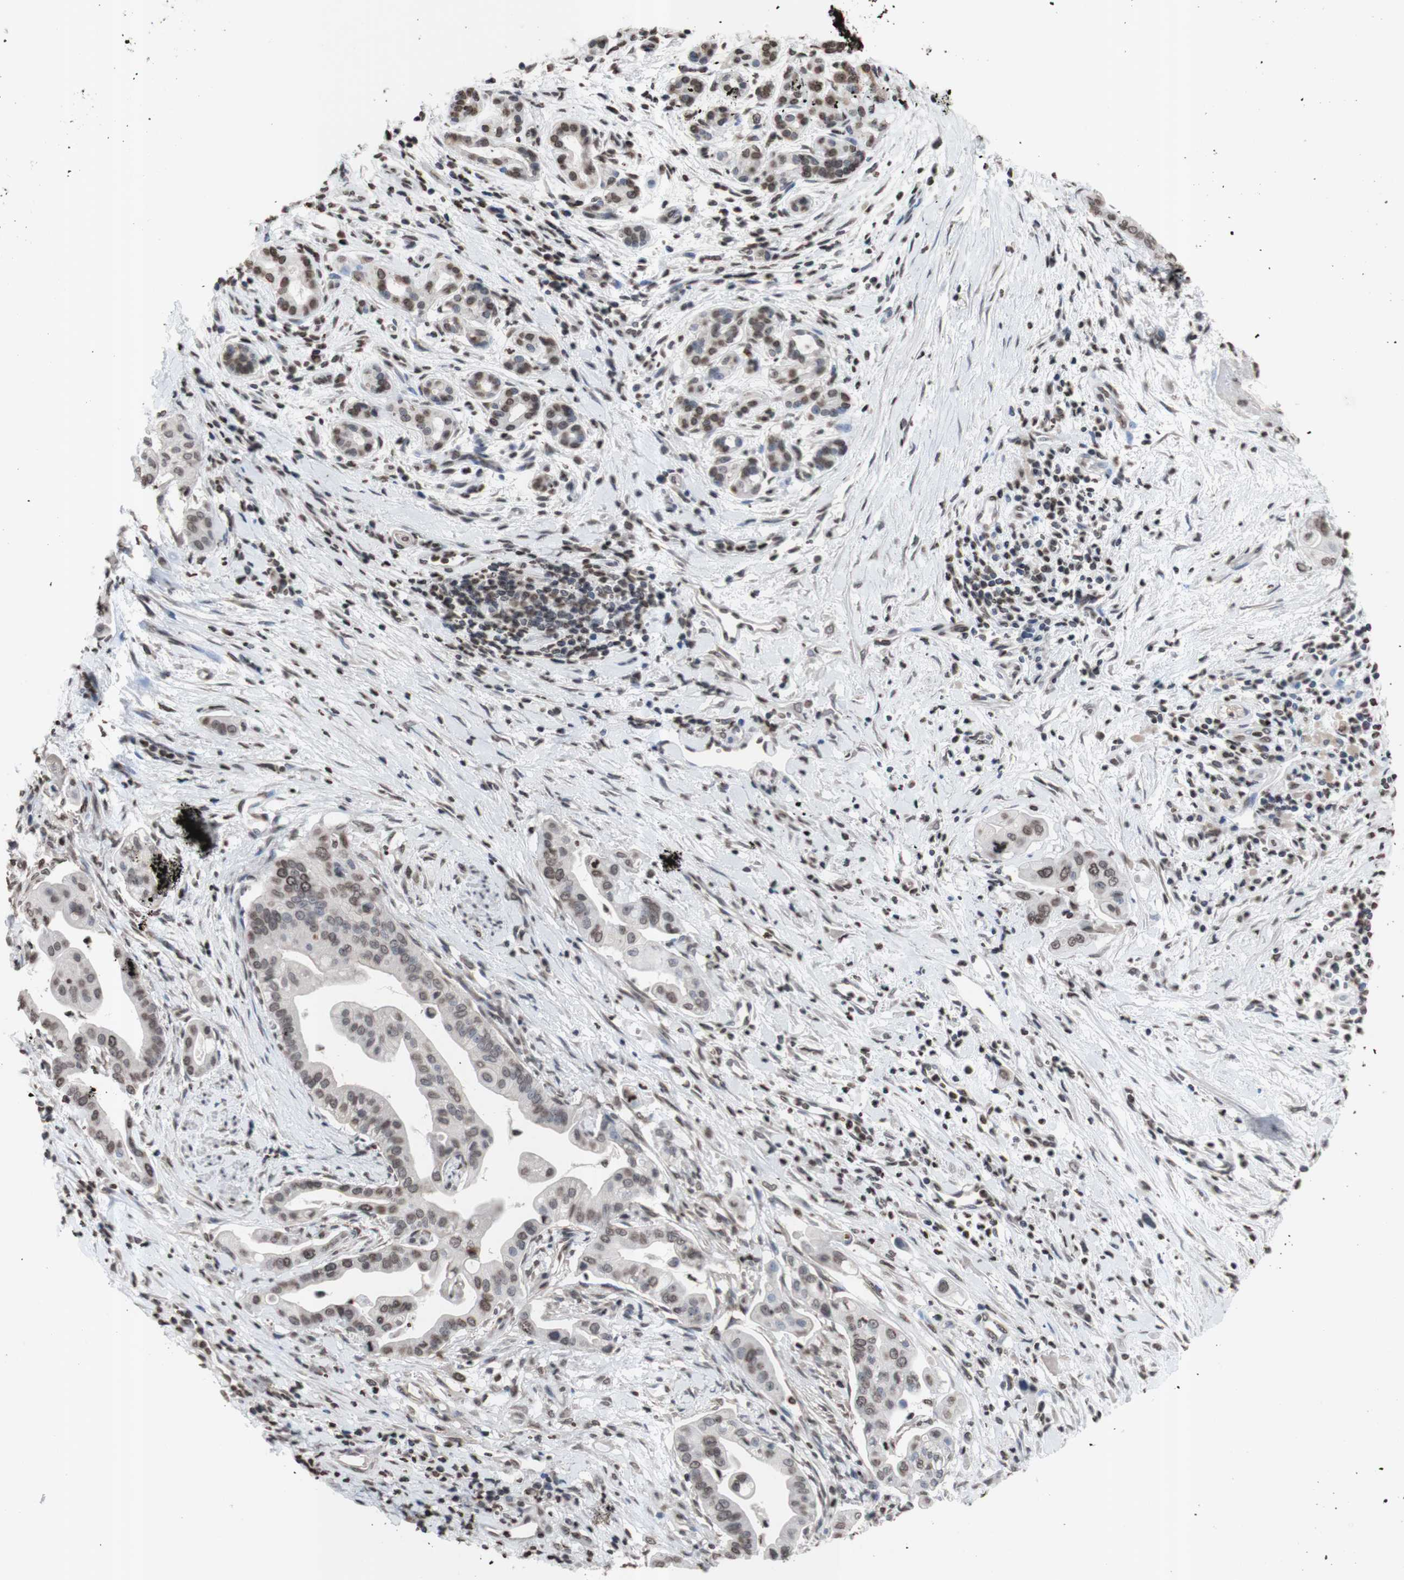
{"staining": {"intensity": "moderate", "quantity": "25%-75%", "location": "nuclear"}, "tissue": "pancreatic cancer", "cell_type": "Tumor cells", "image_type": "cancer", "snomed": [{"axis": "morphology", "description": "Adenocarcinoma, NOS"}, {"axis": "topography", "description": "Pancreas"}], "caption": "The immunohistochemical stain labels moderate nuclear expression in tumor cells of pancreatic cancer (adenocarcinoma) tissue.", "gene": "SNAI2", "patient": {"sex": "female", "age": 75}}